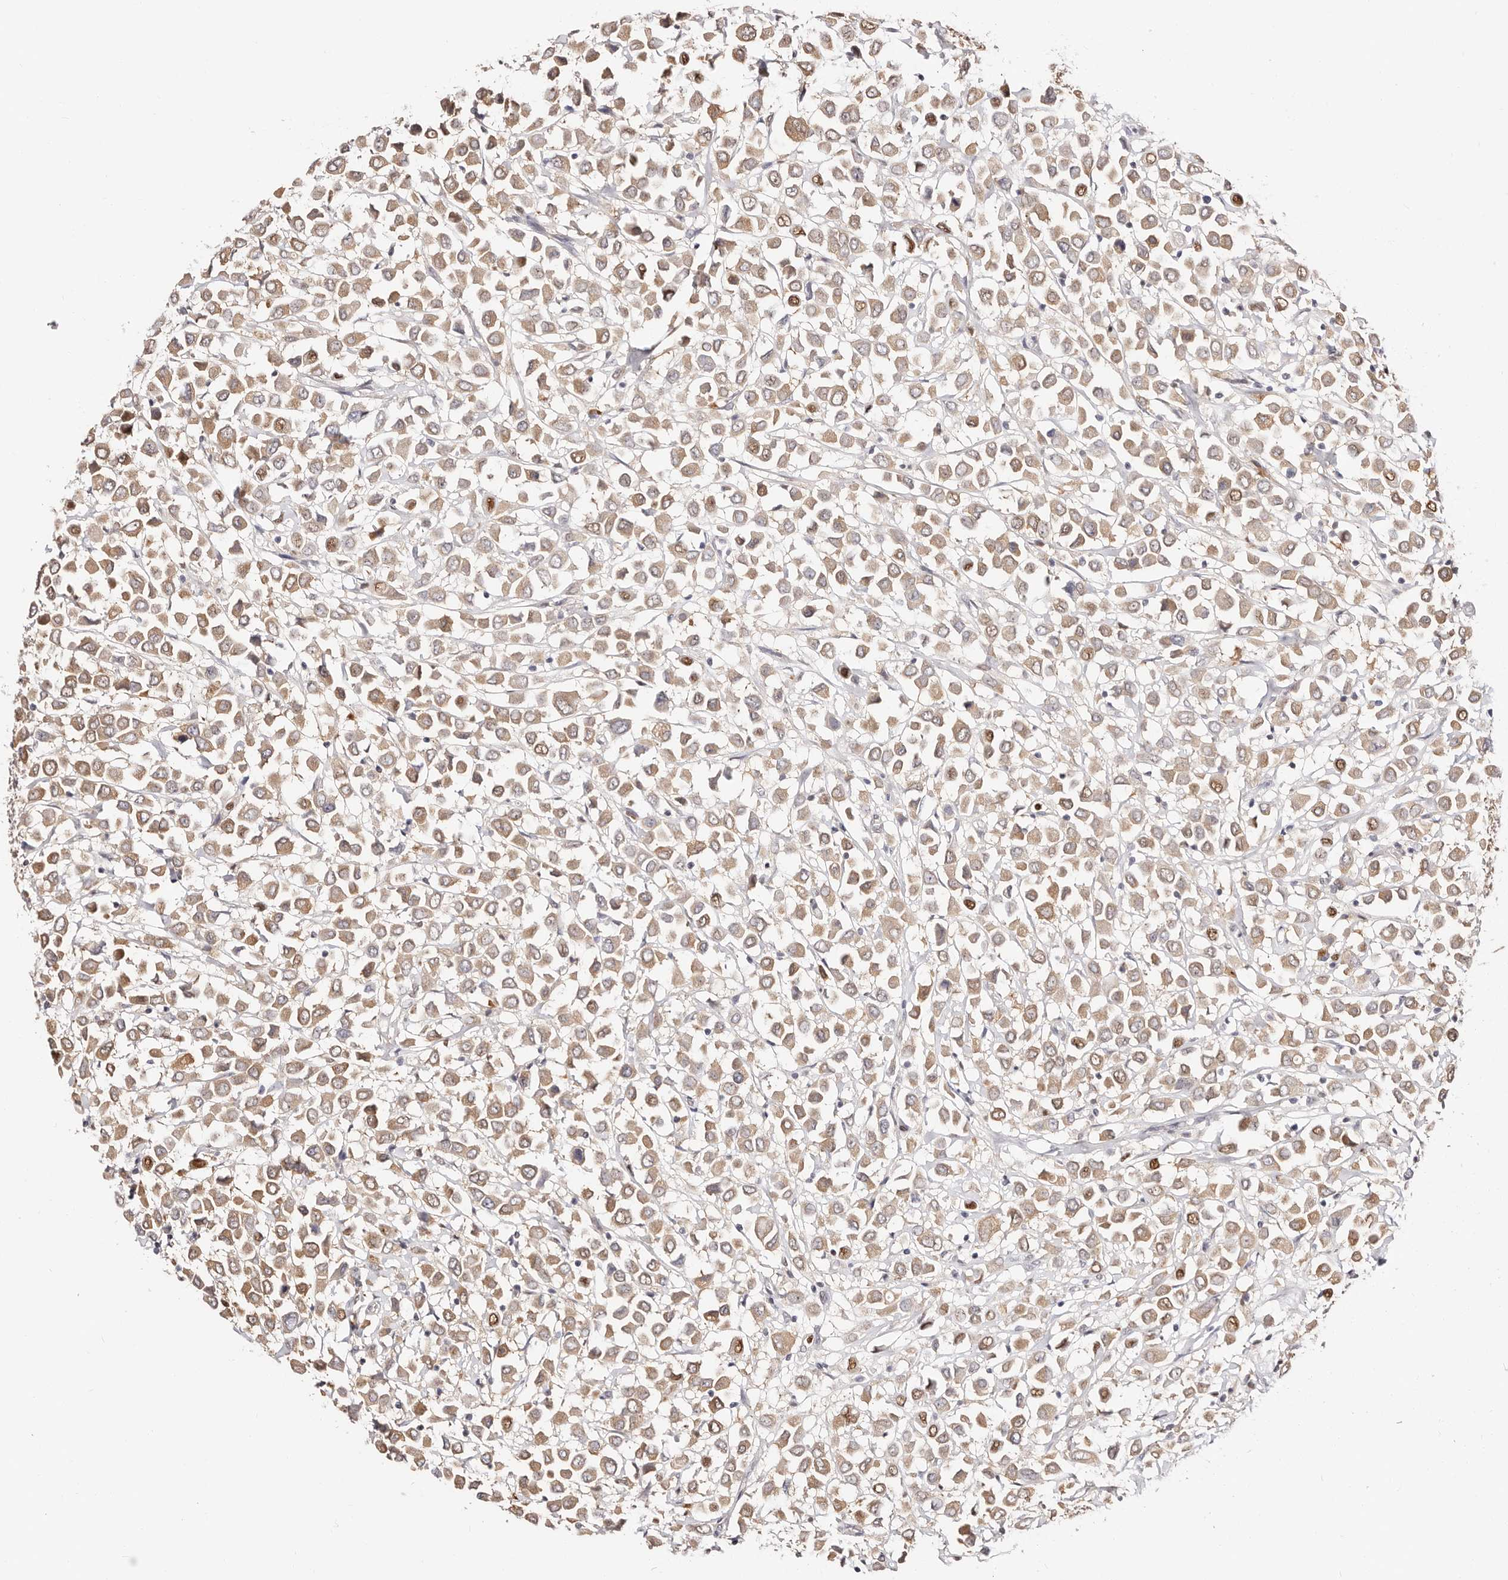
{"staining": {"intensity": "moderate", "quantity": ">75%", "location": "cytoplasmic/membranous,nuclear"}, "tissue": "breast cancer", "cell_type": "Tumor cells", "image_type": "cancer", "snomed": [{"axis": "morphology", "description": "Duct carcinoma"}, {"axis": "topography", "description": "Breast"}], "caption": "IHC (DAB (3,3'-diaminobenzidine)) staining of breast cancer (invasive ductal carcinoma) reveals moderate cytoplasmic/membranous and nuclear protein positivity in about >75% of tumor cells. The protein of interest is shown in brown color, while the nuclei are stained blue.", "gene": "TKT", "patient": {"sex": "female", "age": 61}}